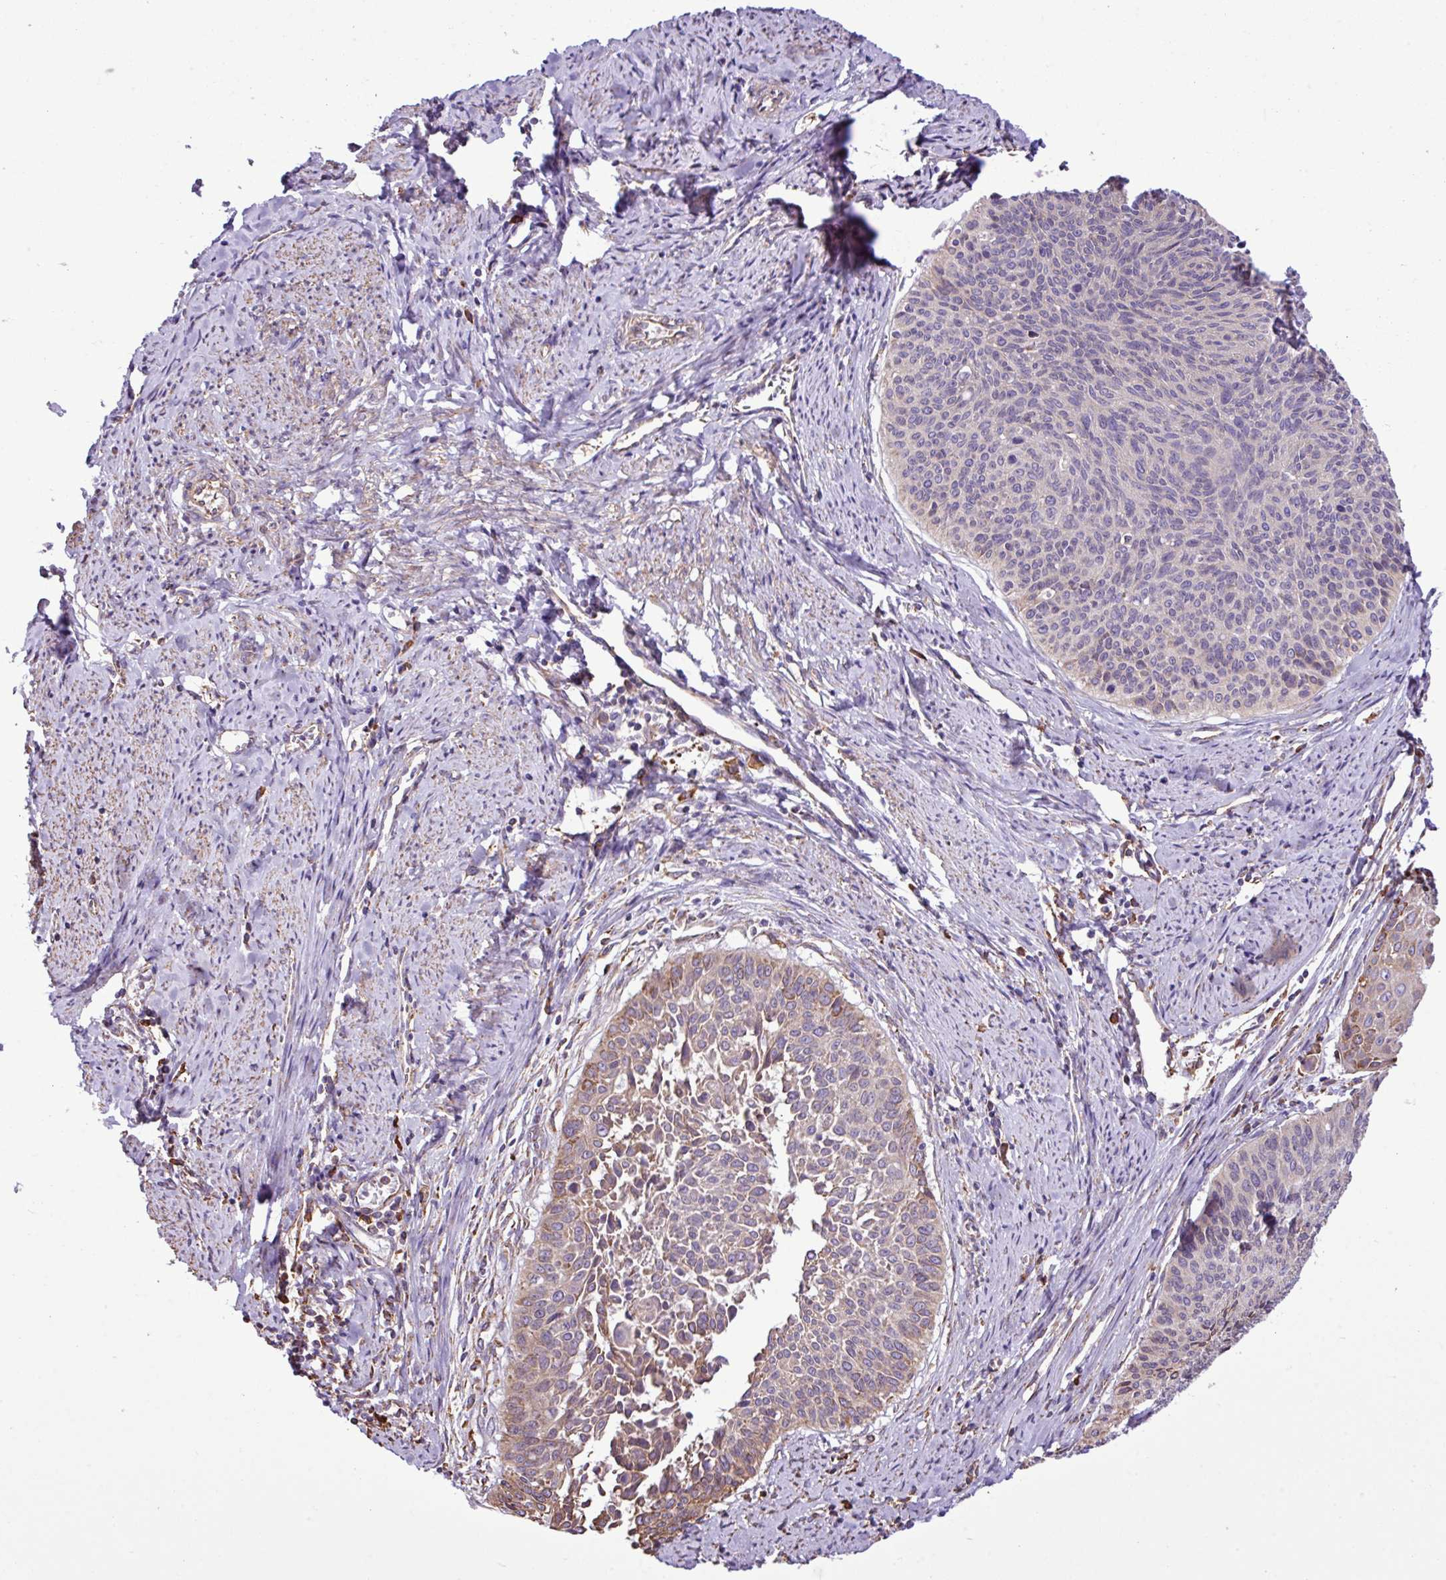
{"staining": {"intensity": "weak", "quantity": "<25%", "location": "cytoplasmic/membranous"}, "tissue": "cervical cancer", "cell_type": "Tumor cells", "image_type": "cancer", "snomed": [{"axis": "morphology", "description": "Squamous cell carcinoma, NOS"}, {"axis": "topography", "description": "Cervix"}], "caption": "There is no significant expression in tumor cells of cervical cancer.", "gene": "ZSCAN5A", "patient": {"sex": "female", "age": 55}}